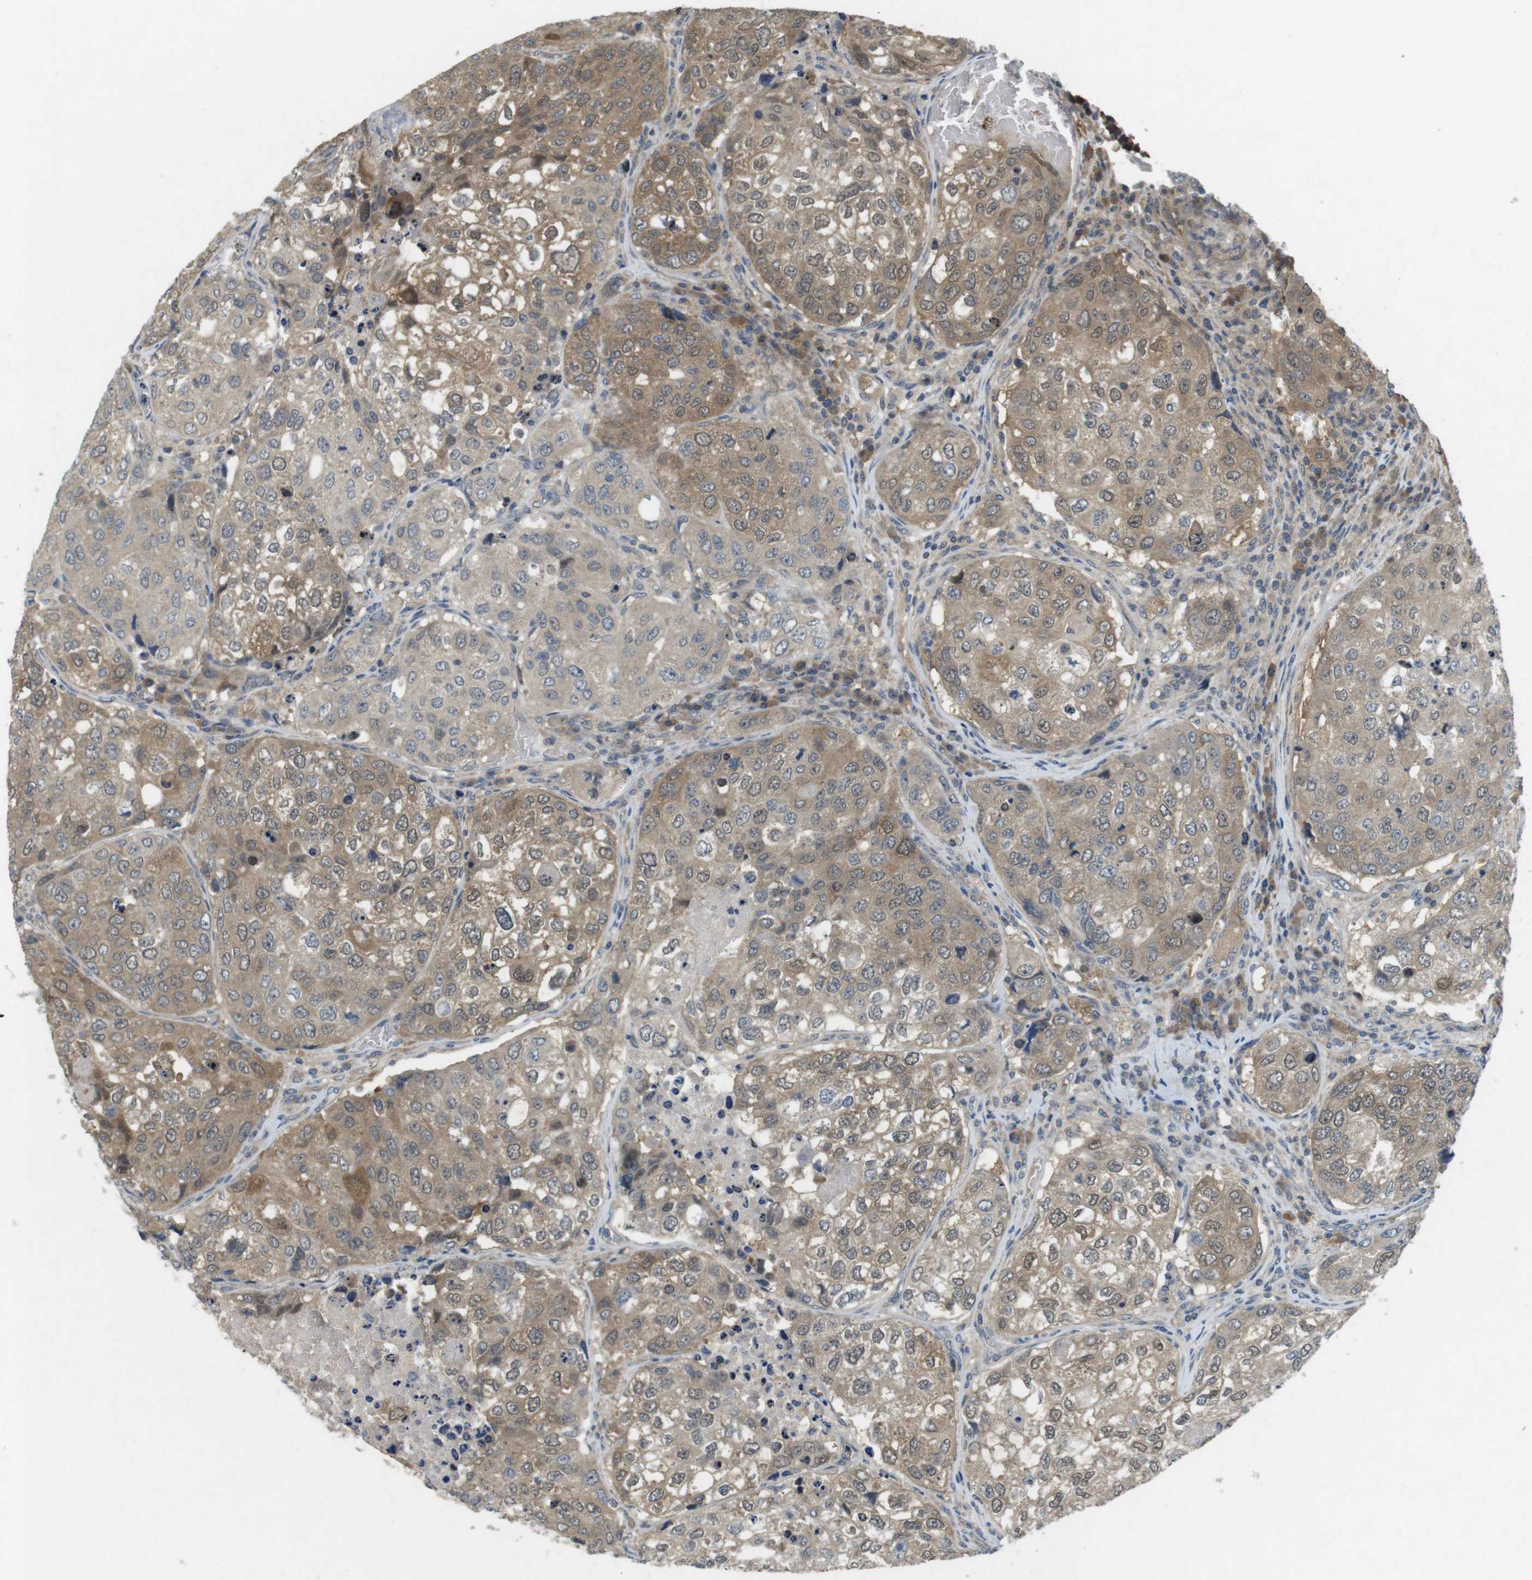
{"staining": {"intensity": "weak", "quantity": "25%-75%", "location": "cytoplasmic/membranous"}, "tissue": "urothelial cancer", "cell_type": "Tumor cells", "image_type": "cancer", "snomed": [{"axis": "morphology", "description": "Urothelial carcinoma, High grade"}, {"axis": "topography", "description": "Lymph node"}, {"axis": "topography", "description": "Urinary bladder"}], "caption": "This micrograph displays urothelial cancer stained with immunohistochemistry (IHC) to label a protein in brown. The cytoplasmic/membranous of tumor cells show weak positivity for the protein. Nuclei are counter-stained blue.", "gene": "SUGT1", "patient": {"sex": "male", "age": 51}}